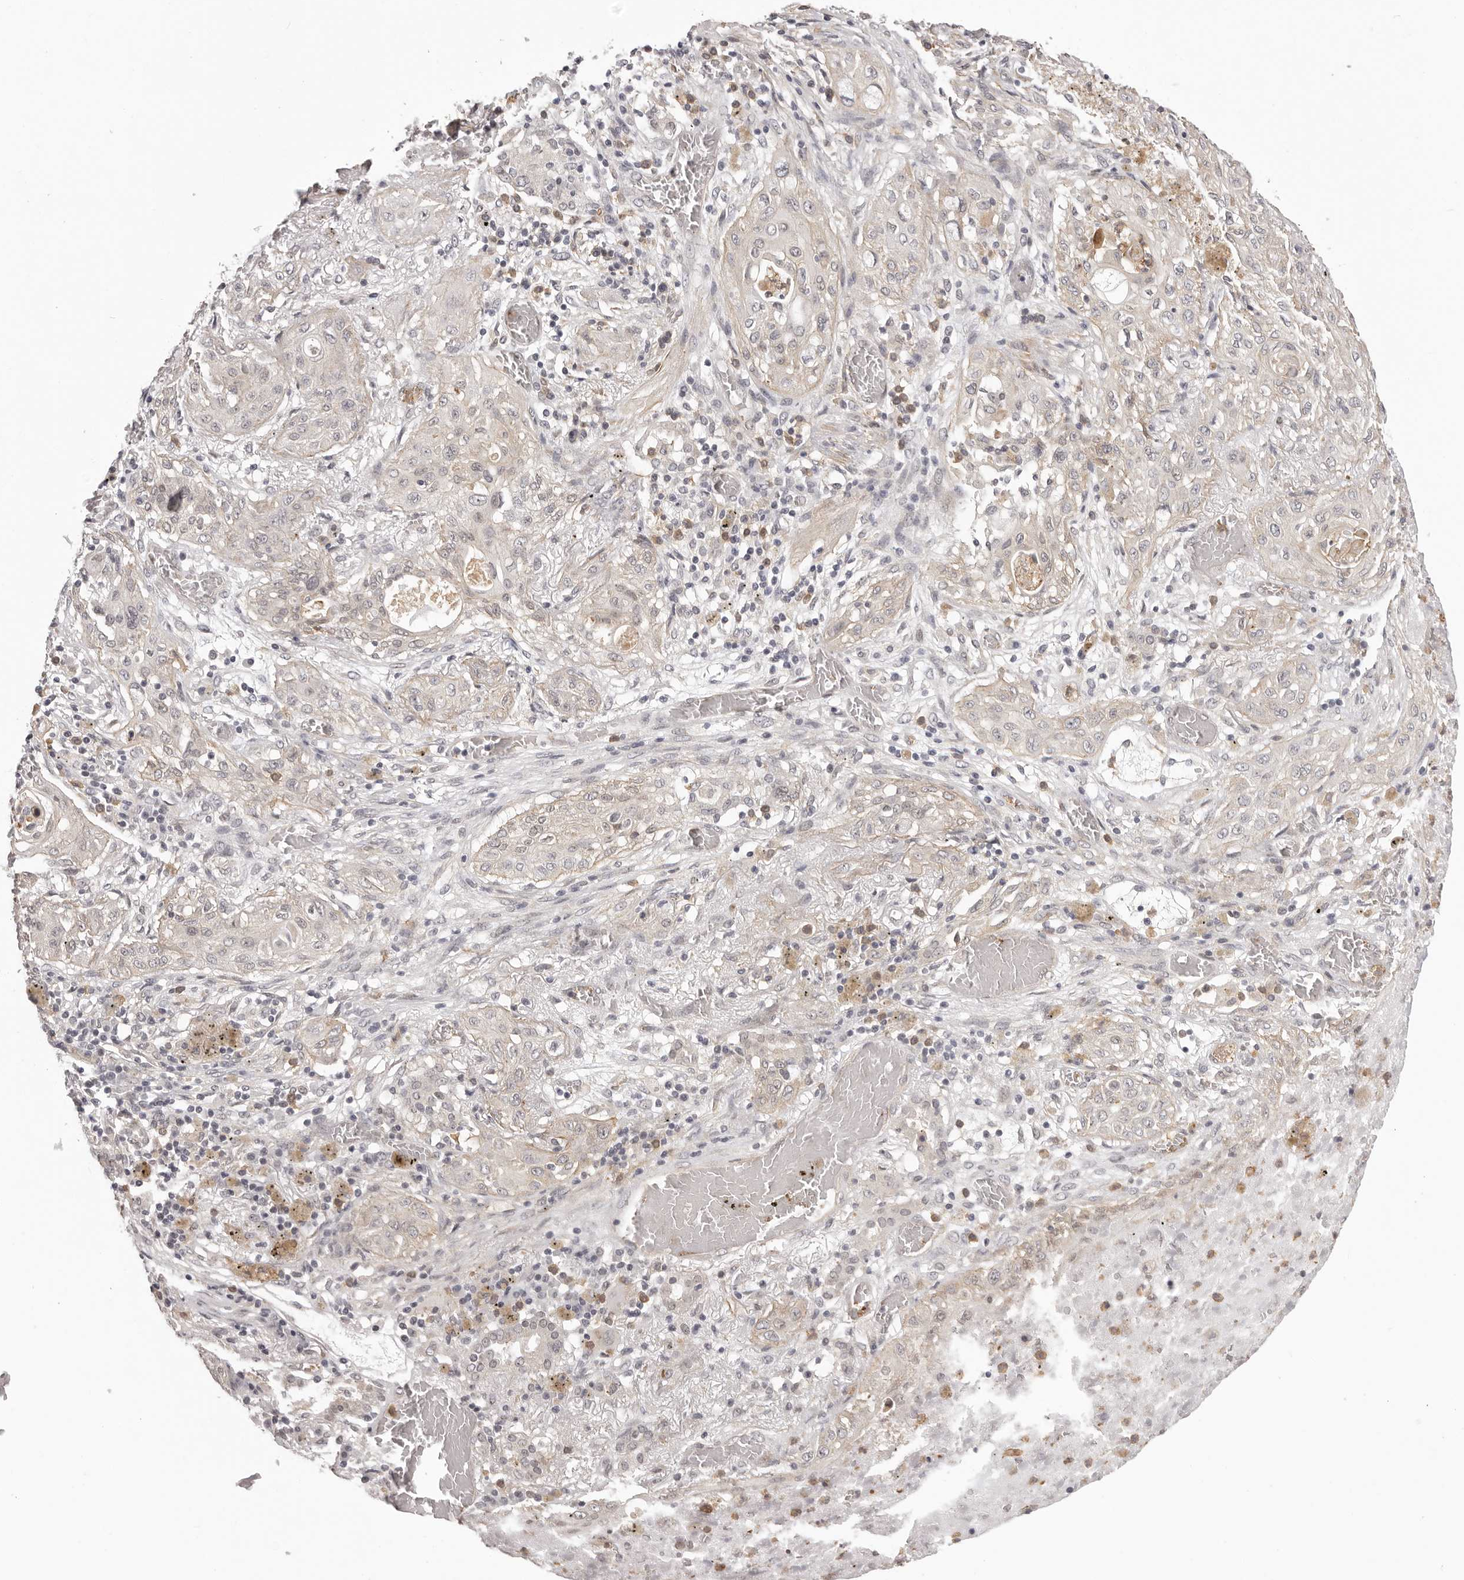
{"staining": {"intensity": "negative", "quantity": "none", "location": "none"}, "tissue": "lung cancer", "cell_type": "Tumor cells", "image_type": "cancer", "snomed": [{"axis": "morphology", "description": "Squamous cell carcinoma, NOS"}, {"axis": "topography", "description": "Lung"}], "caption": "Immunohistochemical staining of human squamous cell carcinoma (lung) displays no significant expression in tumor cells. (DAB immunohistochemistry (IHC), high magnification).", "gene": "RNF2", "patient": {"sex": "female", "age": 47}}